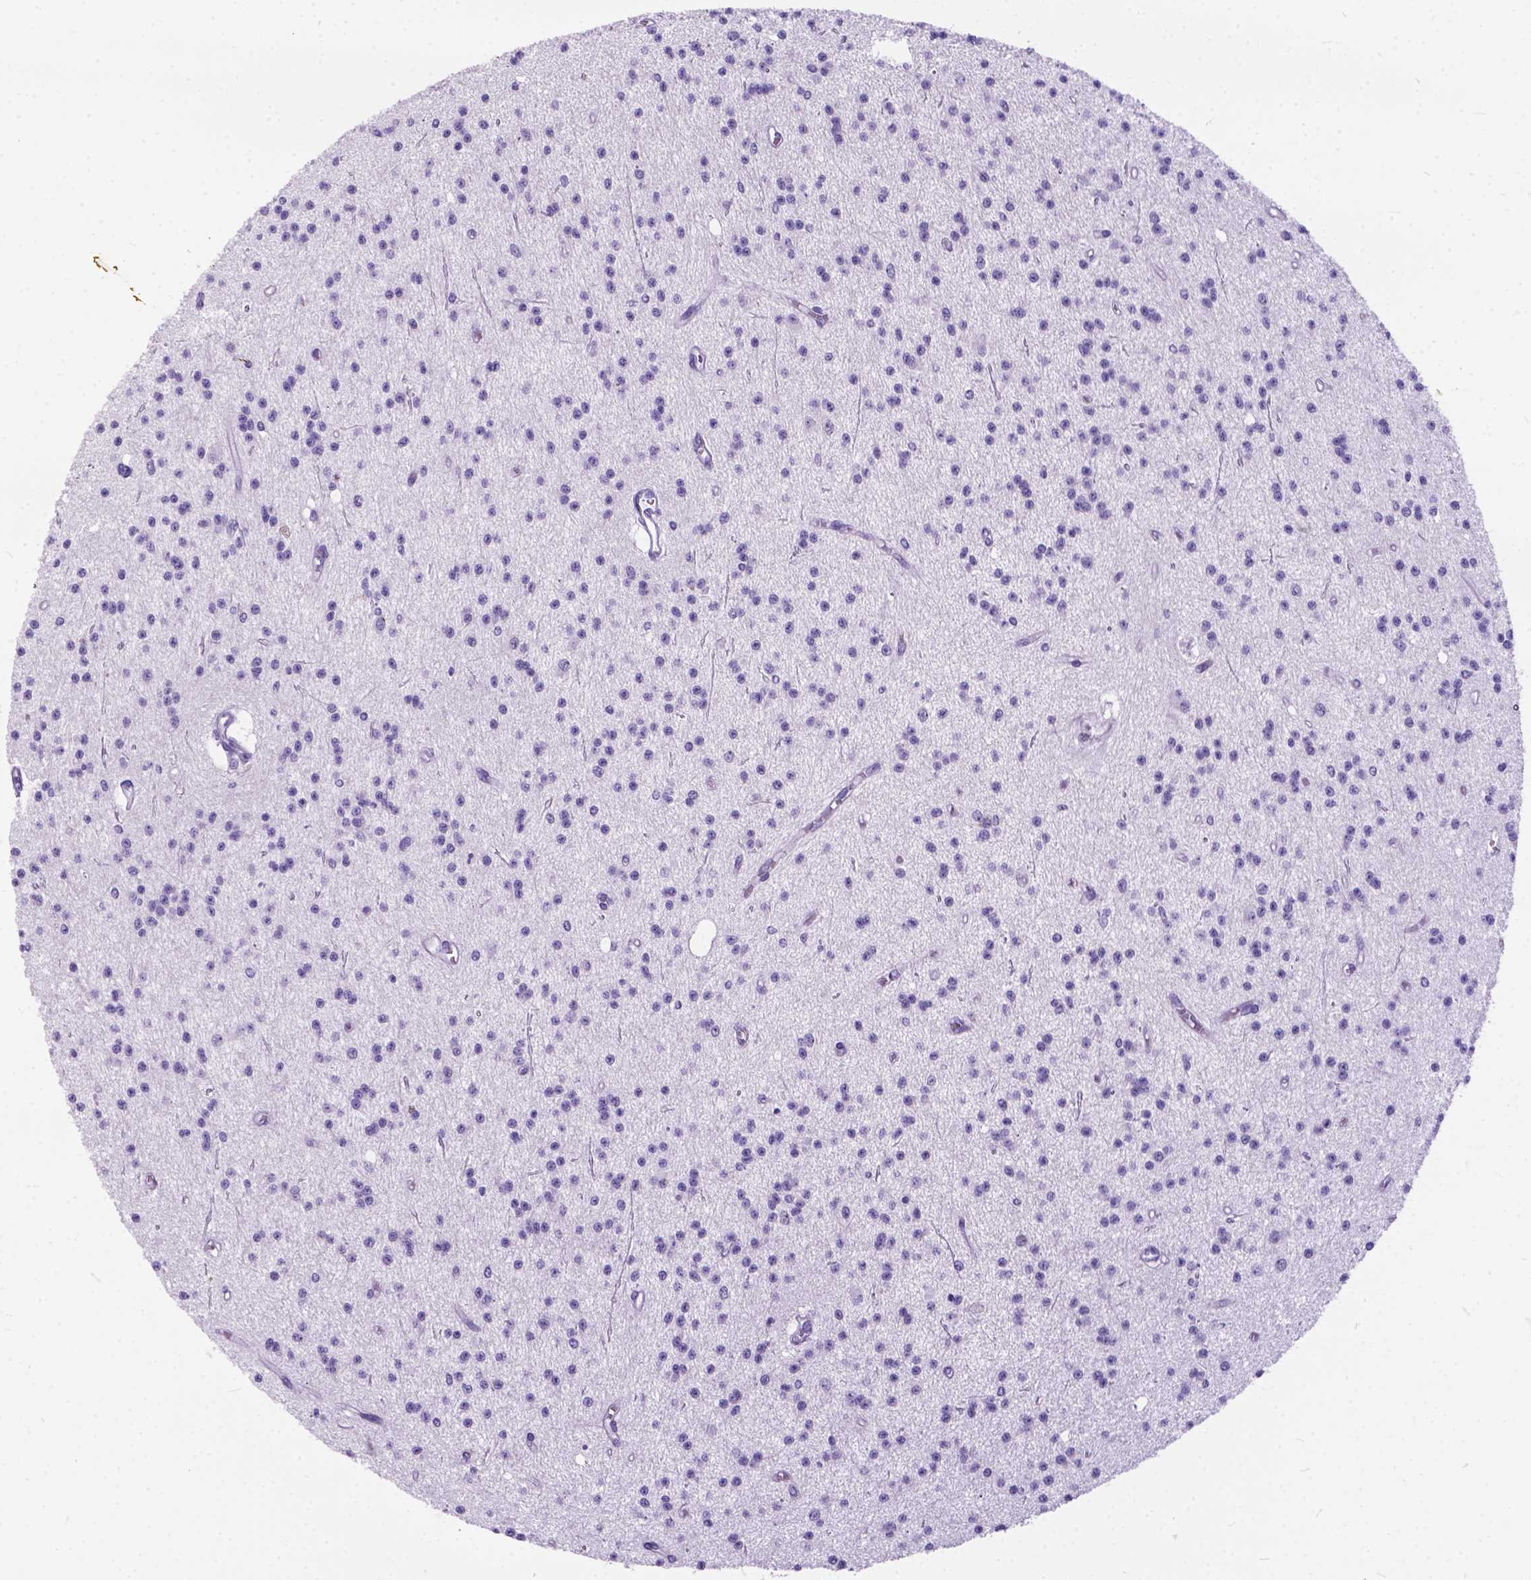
{"staining": {"intensity": "negative", "quantity": "none", "location": "none"}, "tissue": "glioma", "cell_type": "Tumor cells", "image_type": "cancer", "snomed": [{"axis": "morphology", "description": "Glioma, malignant, Low grade"}, {"axis": "topography", "description": "Brain"}], "caption": "Protein analysis of malignant glioma (low-grade) shows no significant staining in tumor cells.", "gene": "BSND", "patient": {"sex": "male", "age": 27}}